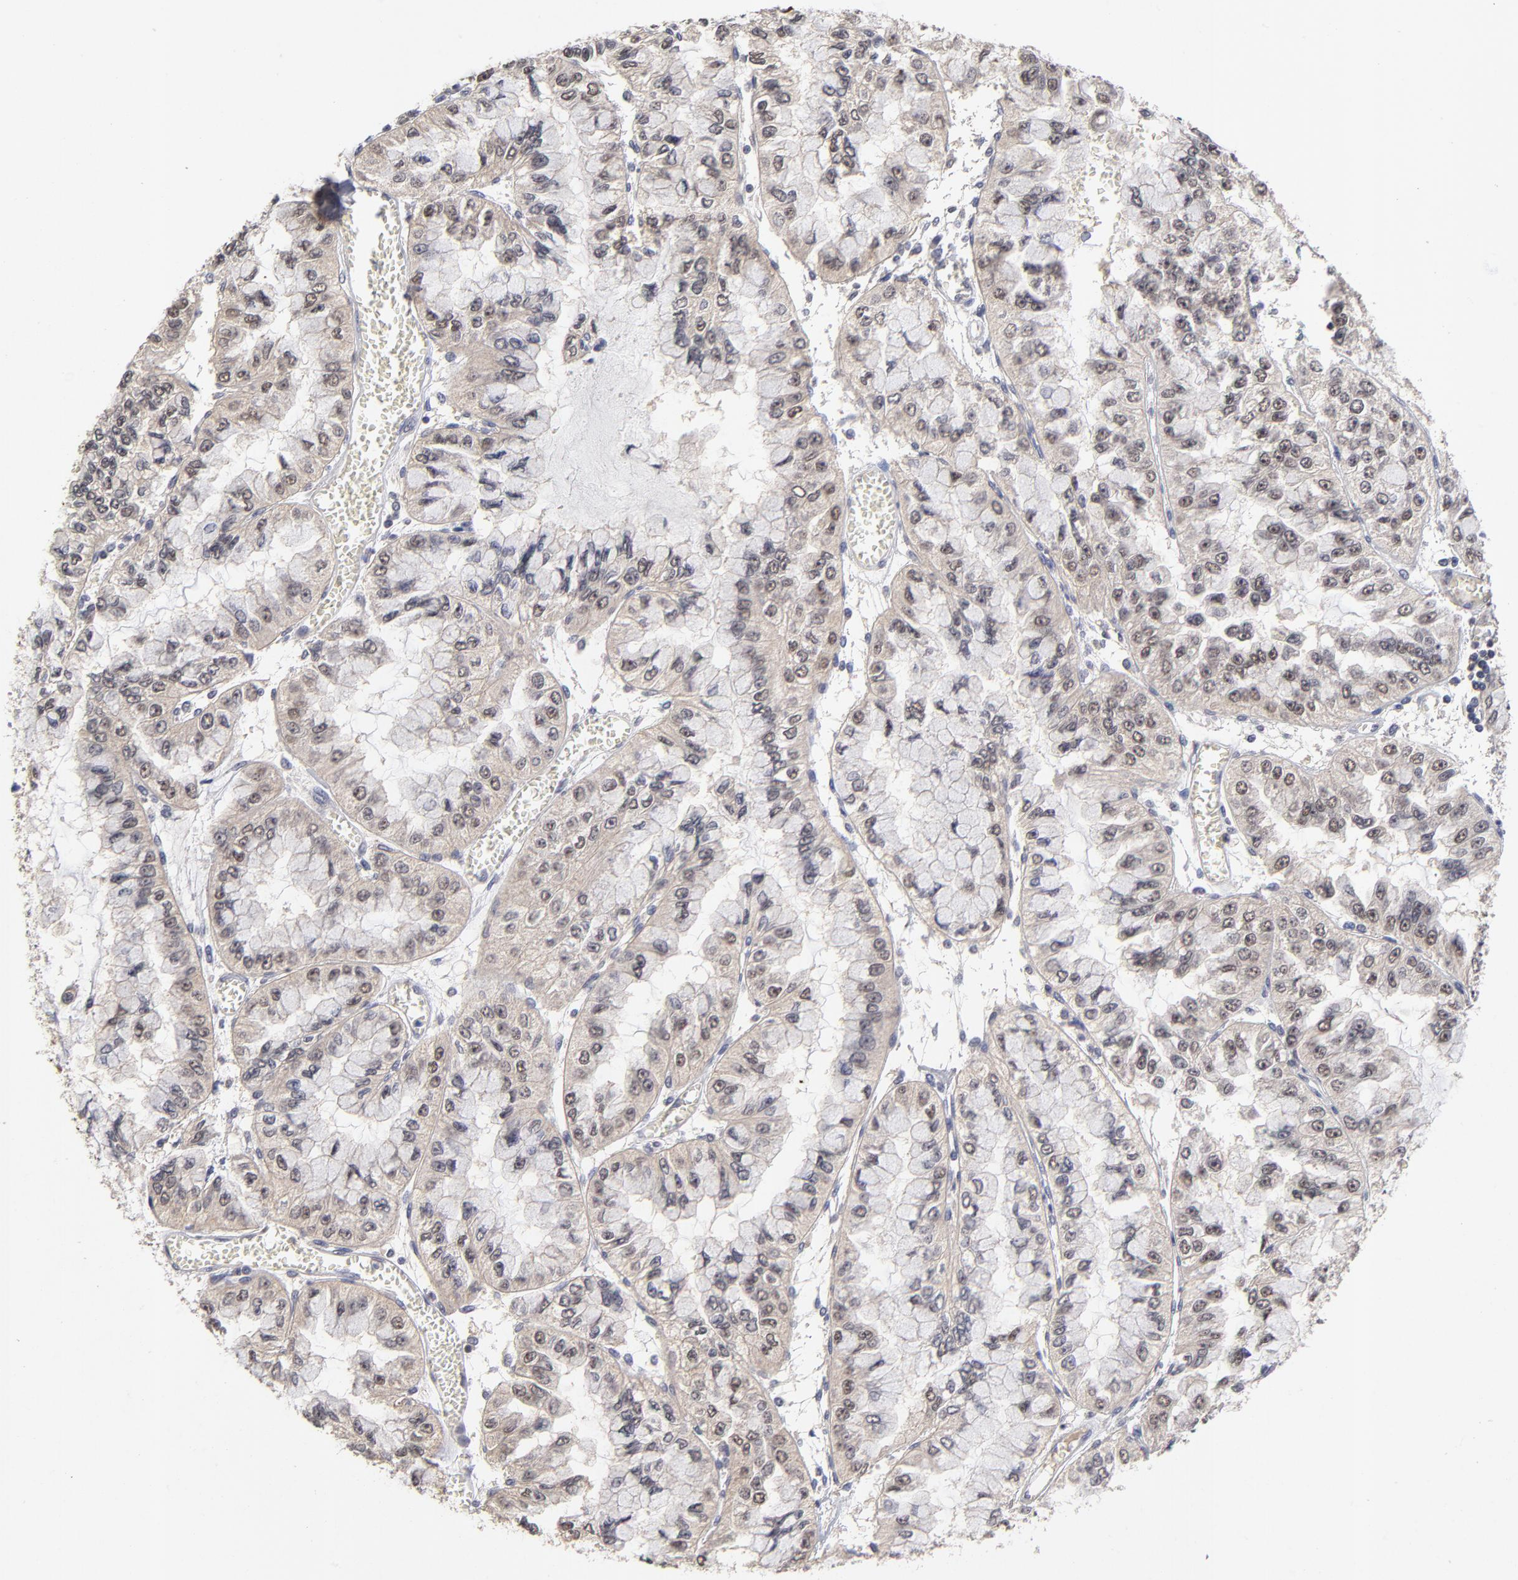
{"staining": {"intensity": "weak", "quantity": "<25%", "location": "cytoplasmic/membranous,nuclear"}, "tissue": "liver cancer", "cell_type": "Tumor cells", "image_type": "cancer", "snomed": [{"axis": "morphology", "description": "Cholangiocarcinoma"}, {"axis": "topography", "description": "Liver"}], "caption": "Tumor cells are negative for brown protein staining in cholangiocarcinoma (liver).", "gene": "WSB1", "patient": {"sex": "female", "age": 79}}